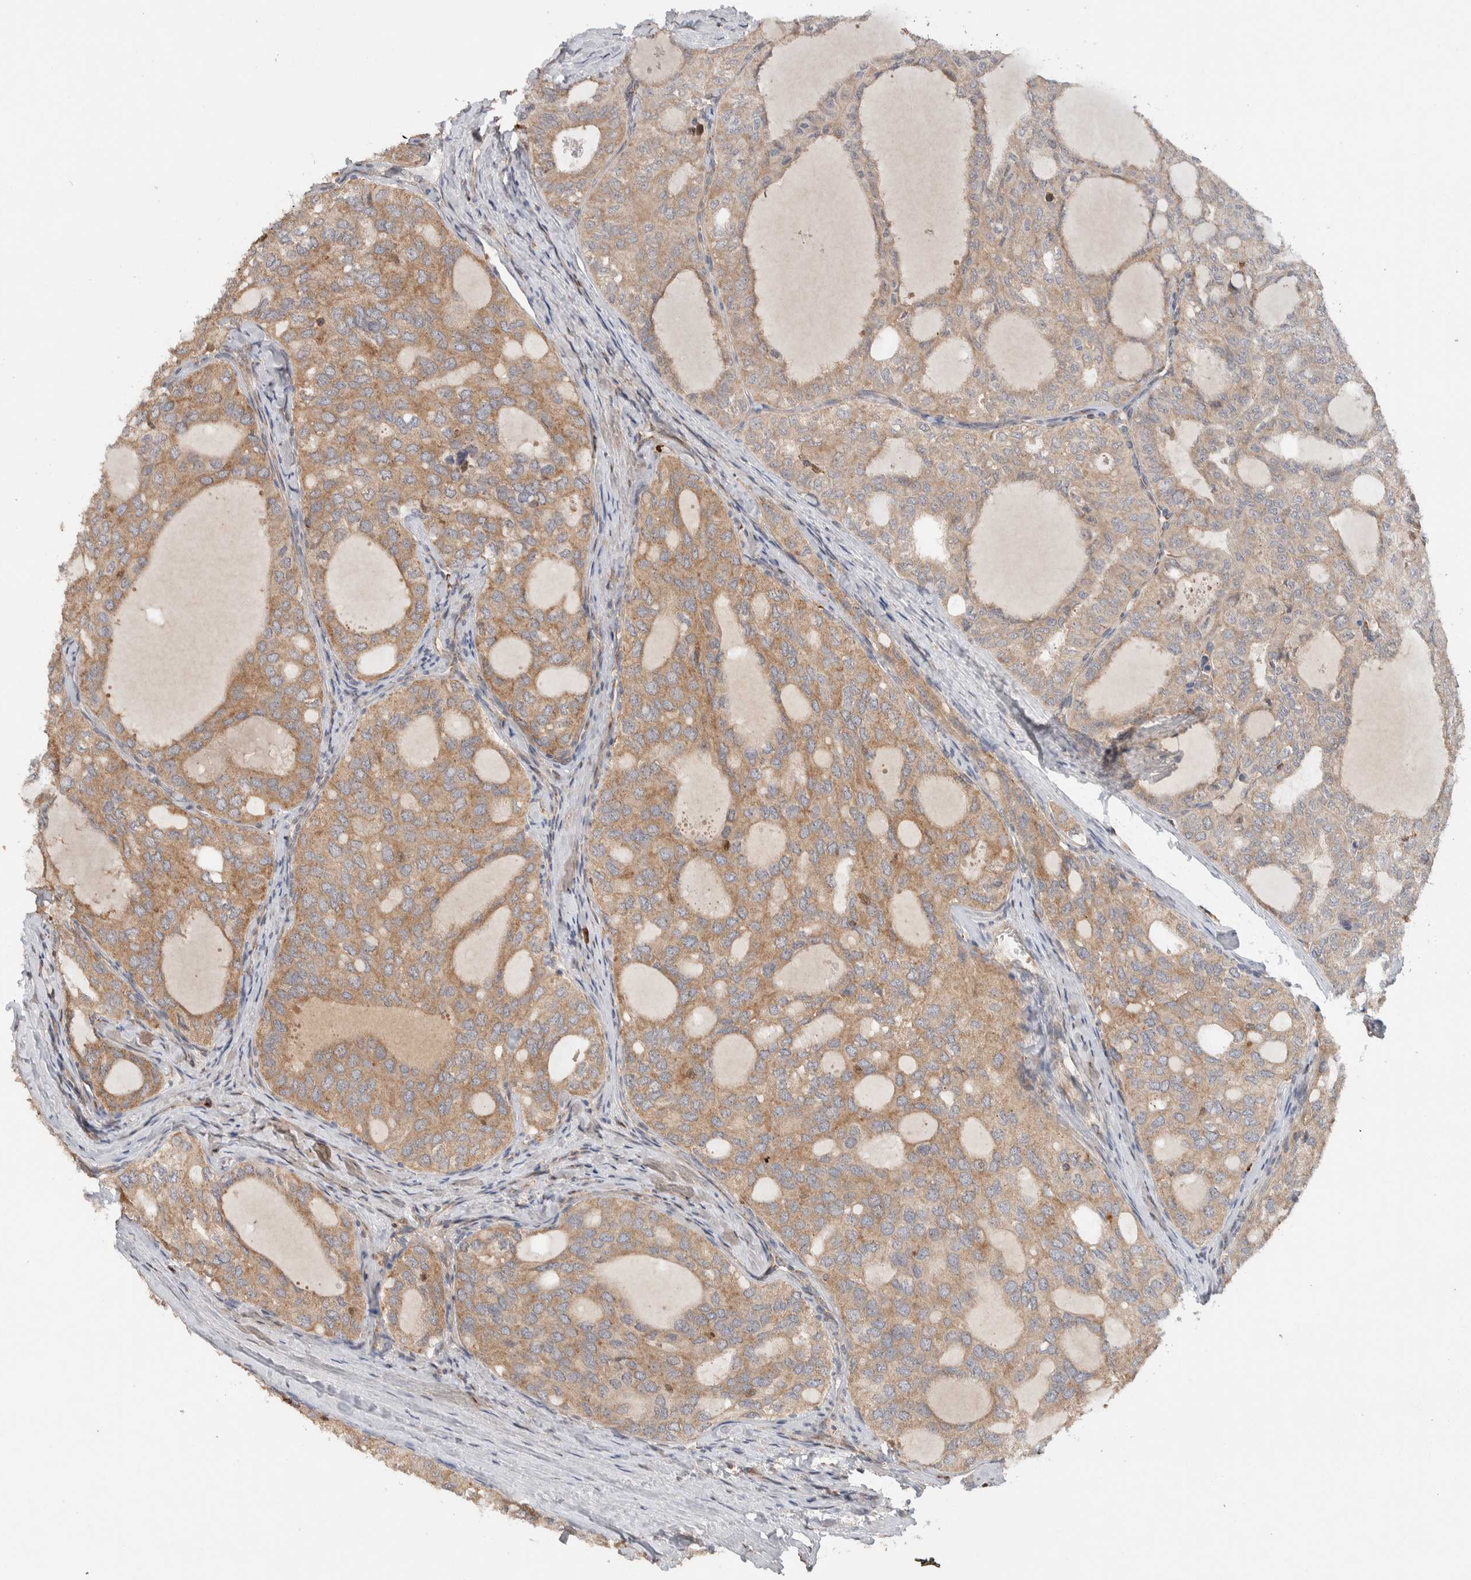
{"staining": {"intensity": "weak", "quantity": ">75%", "location": "cytoplasmic/membranous"}, "tissue": "thyroid cancer", "cell_type": "Tumor cells", "image_type": "cancer", "snomed": [{"axis": "morphology", "description": "Follicular adenoma carcinoma, NOS"}, {"axis": "topography", "description": "Thyroid gland"}], "caption": "Thyroid cancer stained for a protein exhibits weak cytoplasmic/membranous positivity in tumor cells. The protein is shown in brown color, while the nuclei are stained blue.", "gene": "VPS53", "patient": {"sex": "male", "age": 75}}